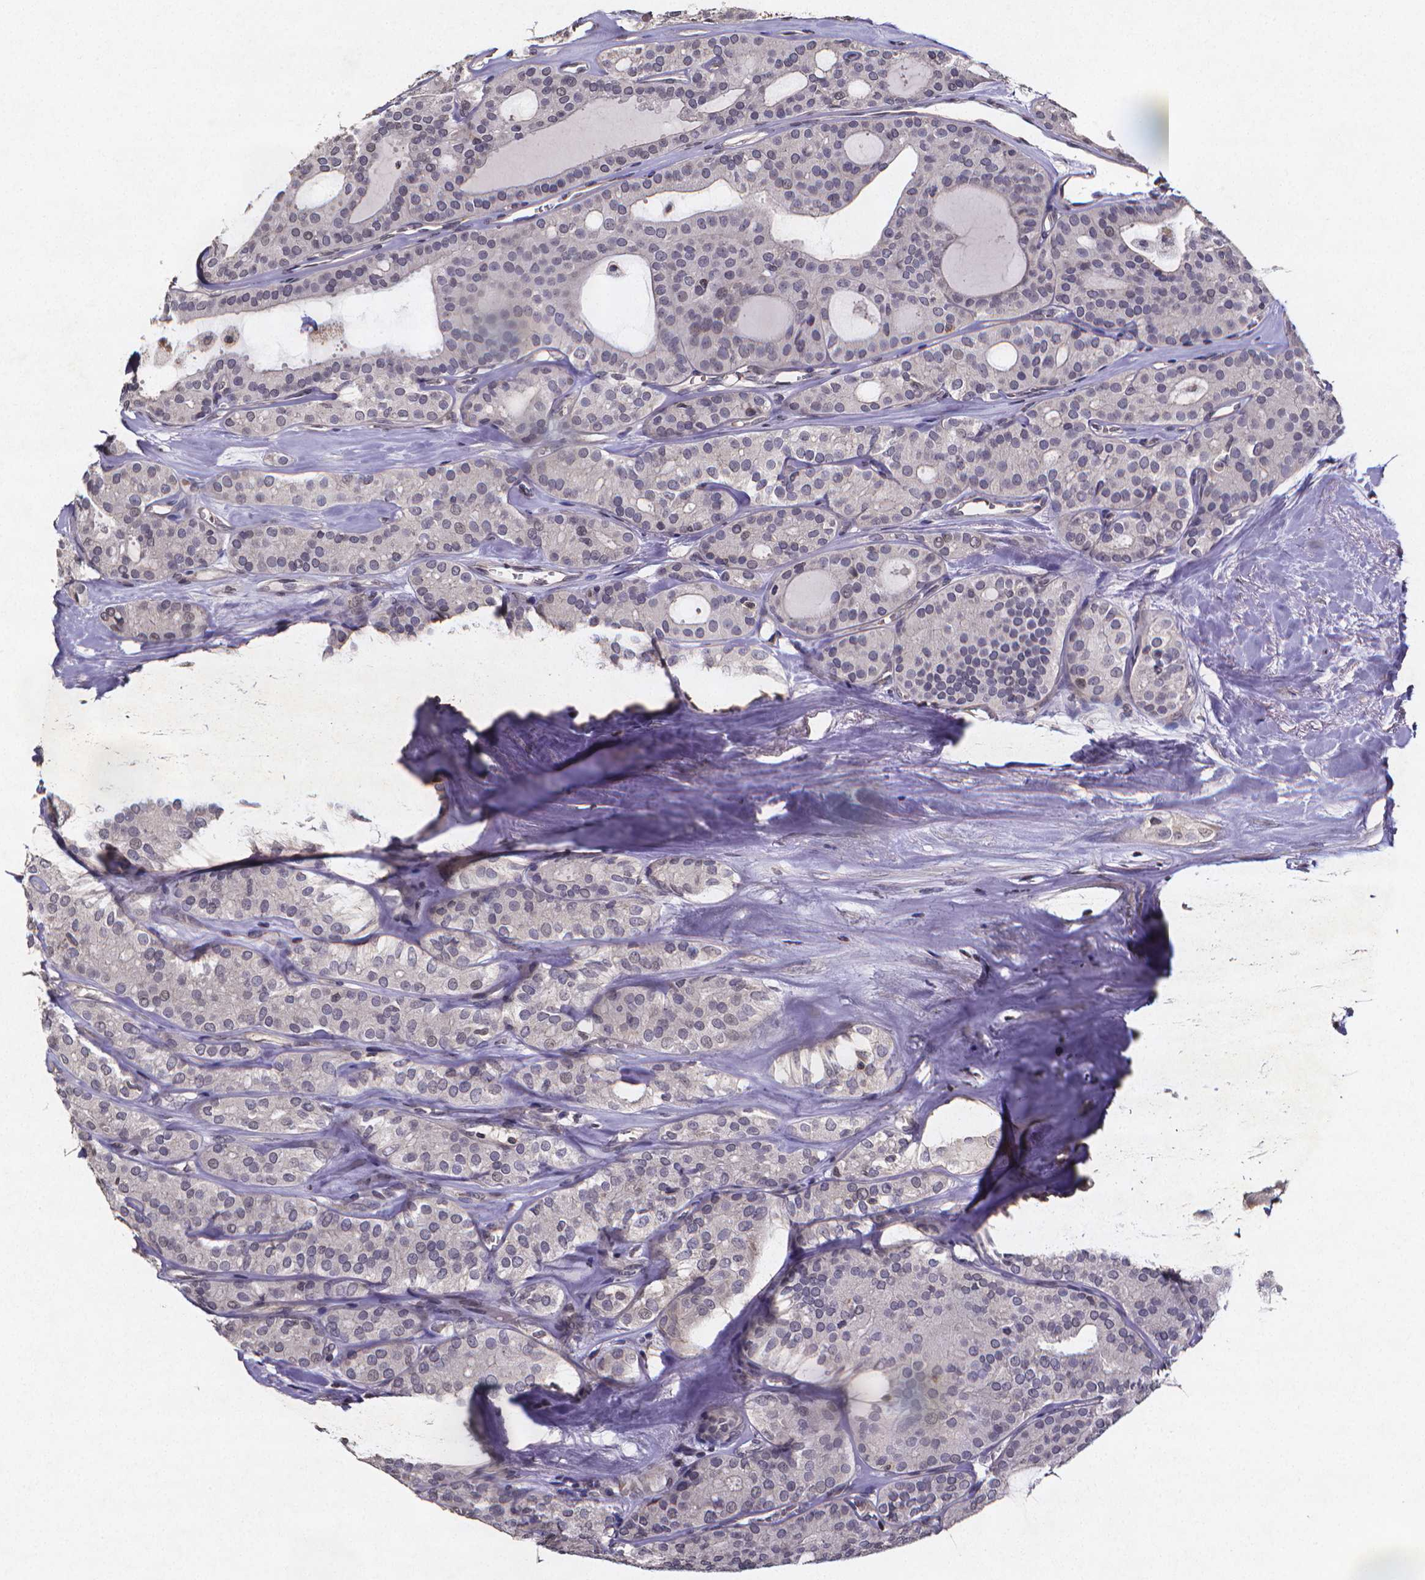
{"staining": {"intensity": "negative", "quantity": "none", "location": "none"}, "tissue": "thyroid cancer", "cell_type": "Tumor cells", "image_type": "cancer", "snomed": [{"axis": "morphology", "description": "Follicular adenoma carcinoma, NOS"}, {"axis": "topography", "description": "Thyroid gland"}], "caption": "Thyroid follicular adenoma carcinoma was stained to show a protein in brown. There is no significant positivity in tumor cells.", "gene": "TP73", "patient": {"sex": "male", "age": 75}}